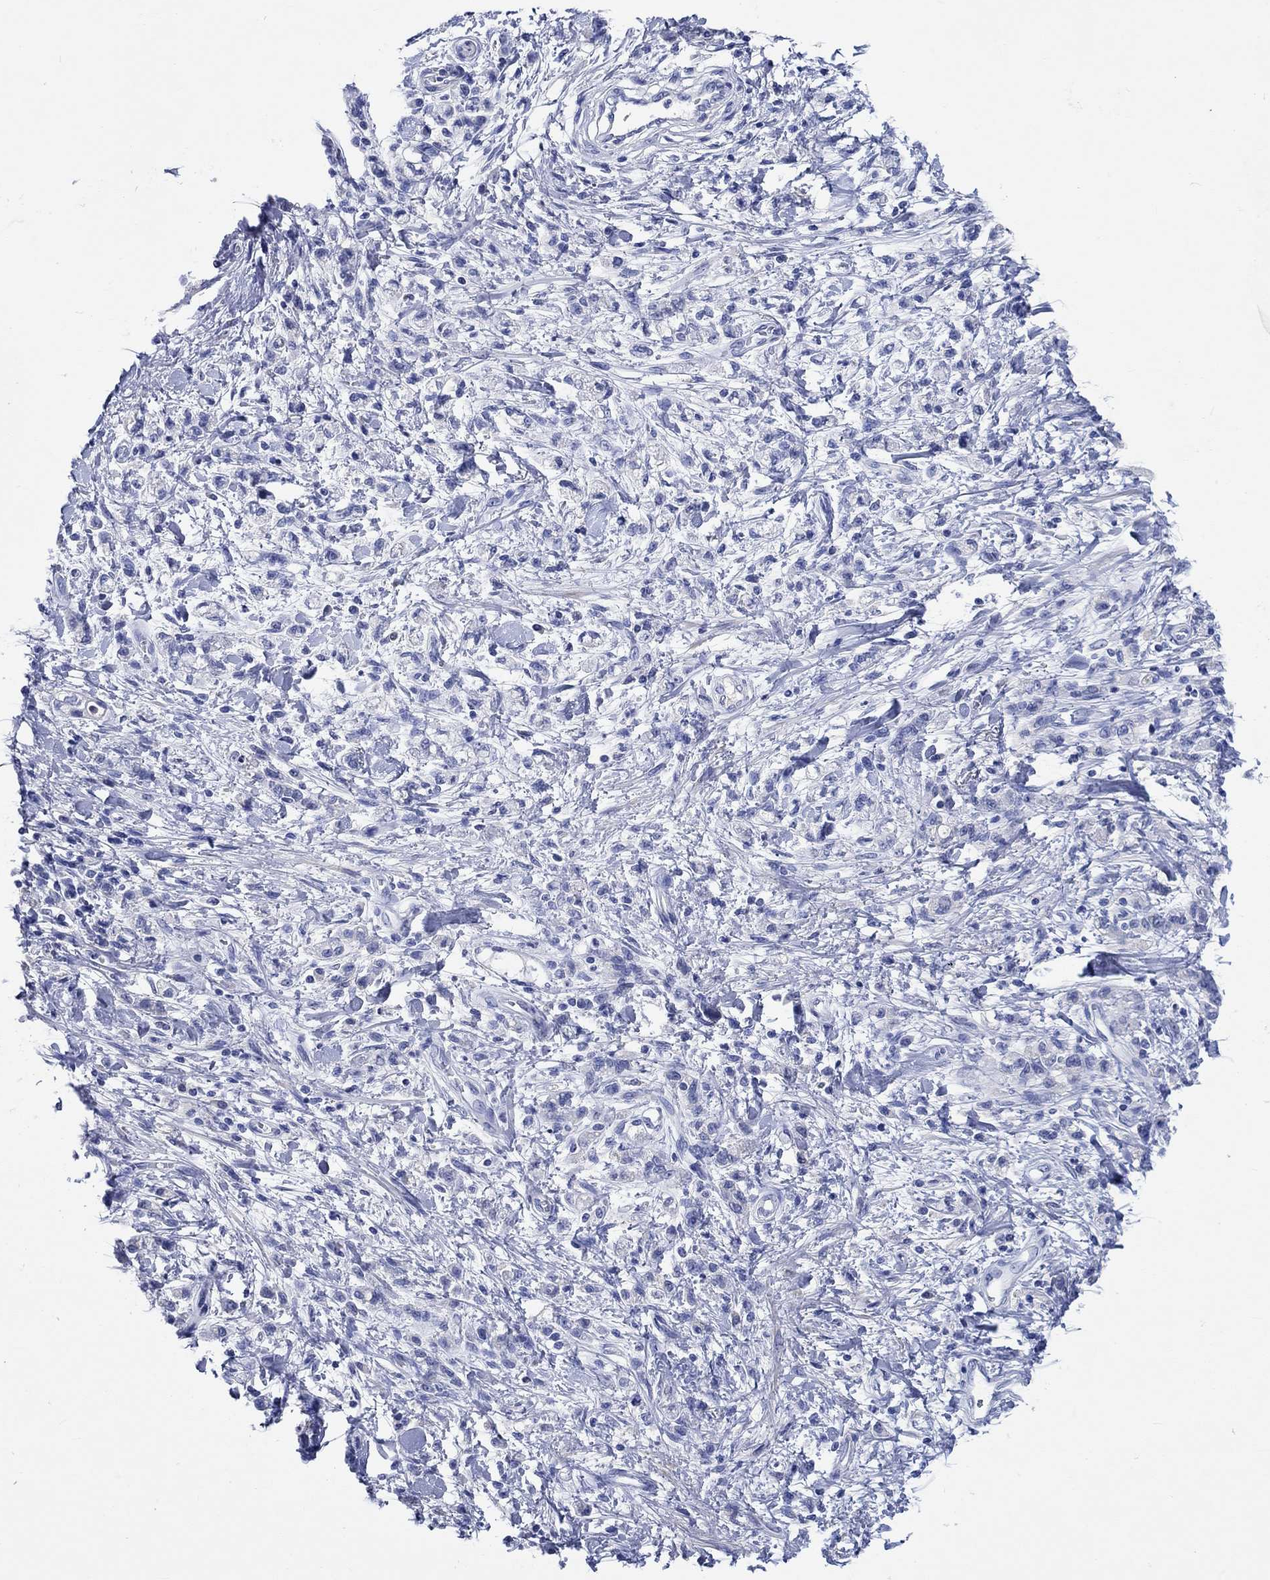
{"staining": {"intensity": "negative", "quantity": "none", "location": "none"}, "tissue": "stomach cancer", "cell_type": "Tumor cells", "image_type": "cancer", "snomed": [{"axis": "morphology", "description": "Adenocarcinoma, NOS"}, {"axis": "topography", "description": "Stomach"}], "caption": "Immunohistochemistry photomicrograph of human stomach adenocarcinoma stained for a protein (brown), which shows no staining in tumor cells.", "gene": "SHISA4", "patient": {"sex": "male", "age": 77}}